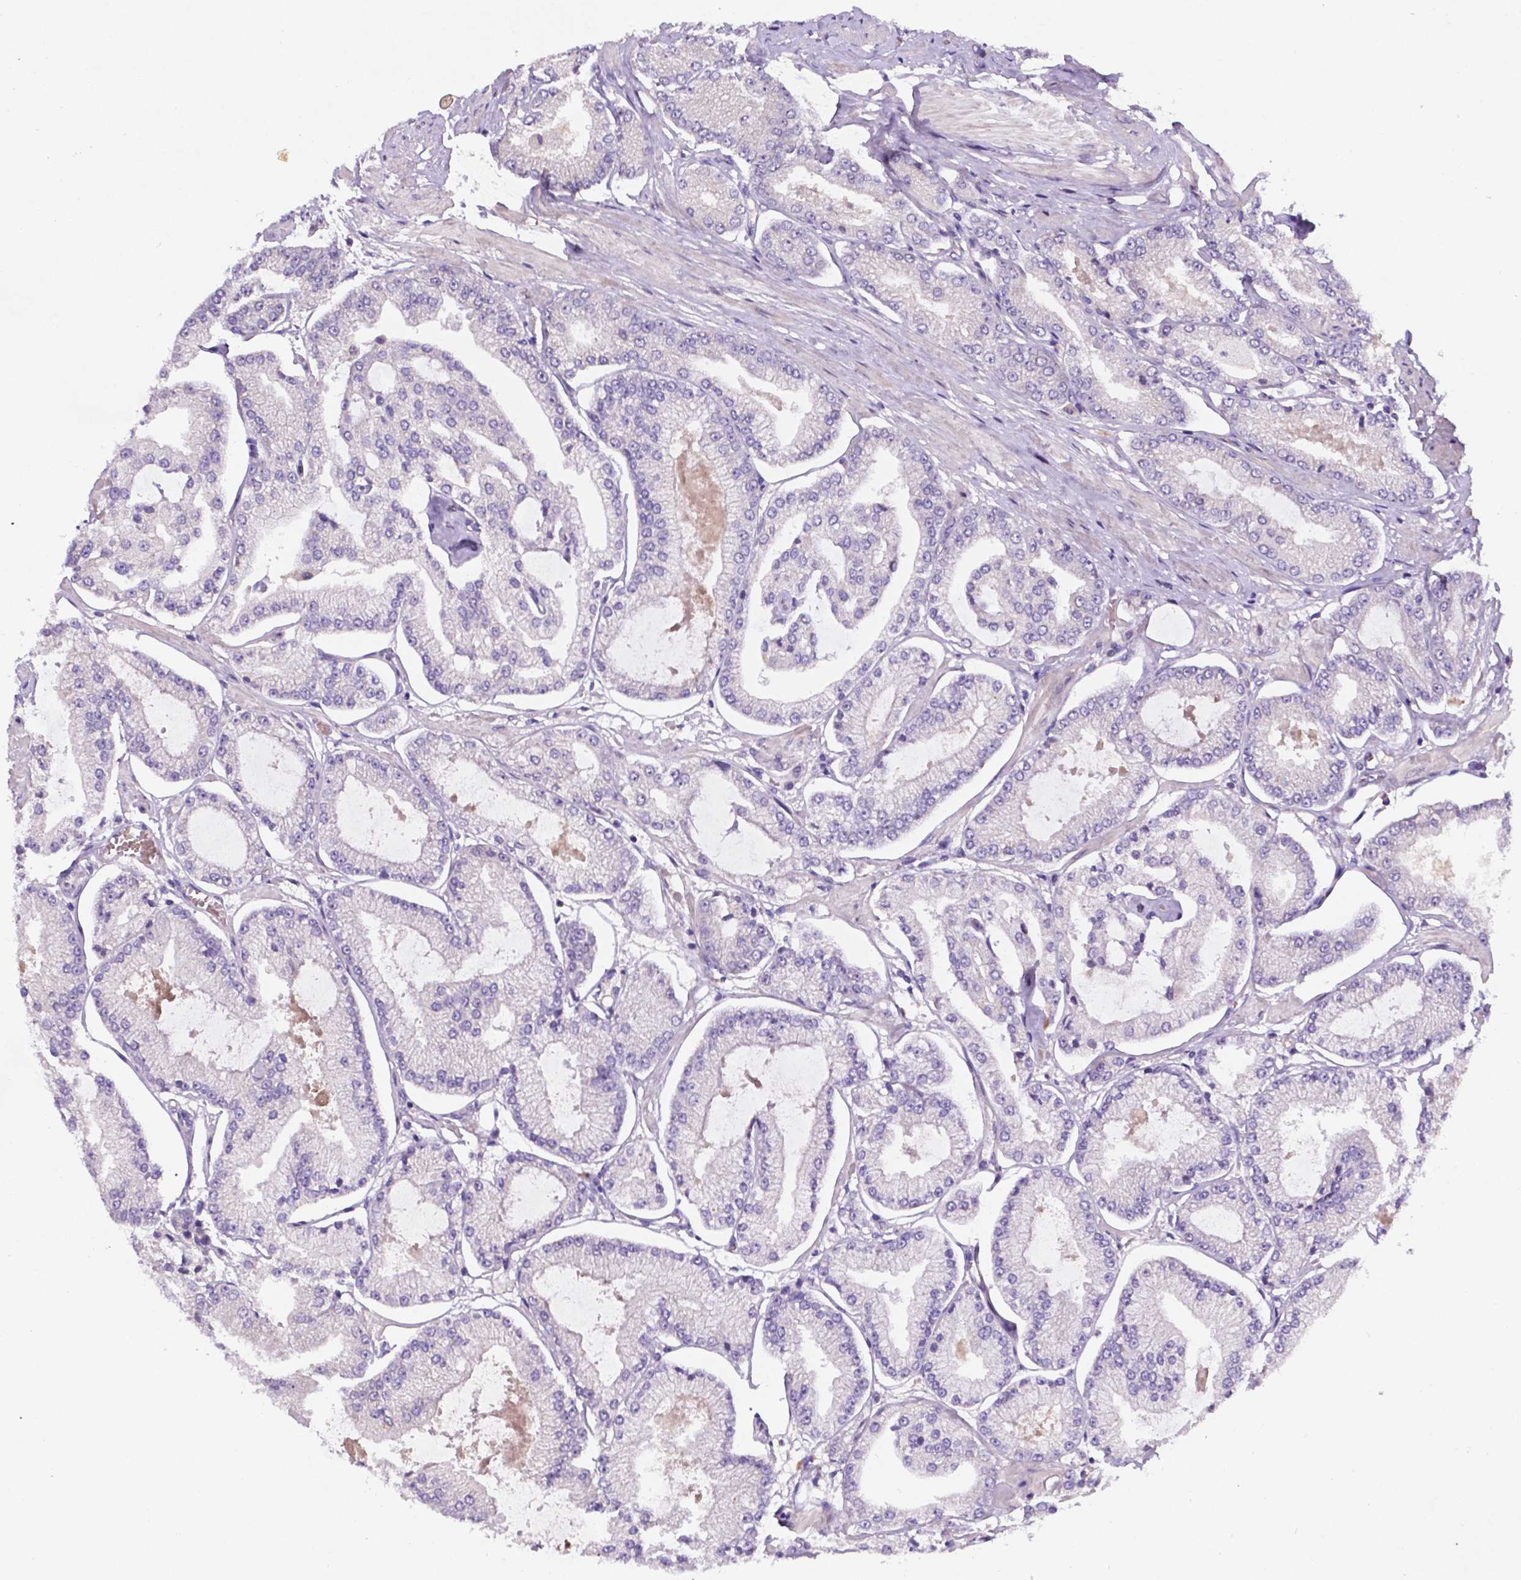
{"staining": {"intensity": "negative", "quantity": "none", "location": "none"}, "tissue": "prostate cancer", "cell_type": "Tumor cells", "image_type": "cancer", "snomed": [{"axis": "morphology", "description": "Adenocarcinoma, Low grade"}, {"axis": "topography", "description": "Prostate"}], "caption": "Immunohistochemistry (IHC) micrograph of neoplastic tissue: prostate low-grade adenocarcinoma stained with DAB (3,3'-diaminobenzidine) demonstrates no significant protein staining in tumor cells.", "gene": "TM4SF20", "patient": {"sex": "male", "age": 55}}